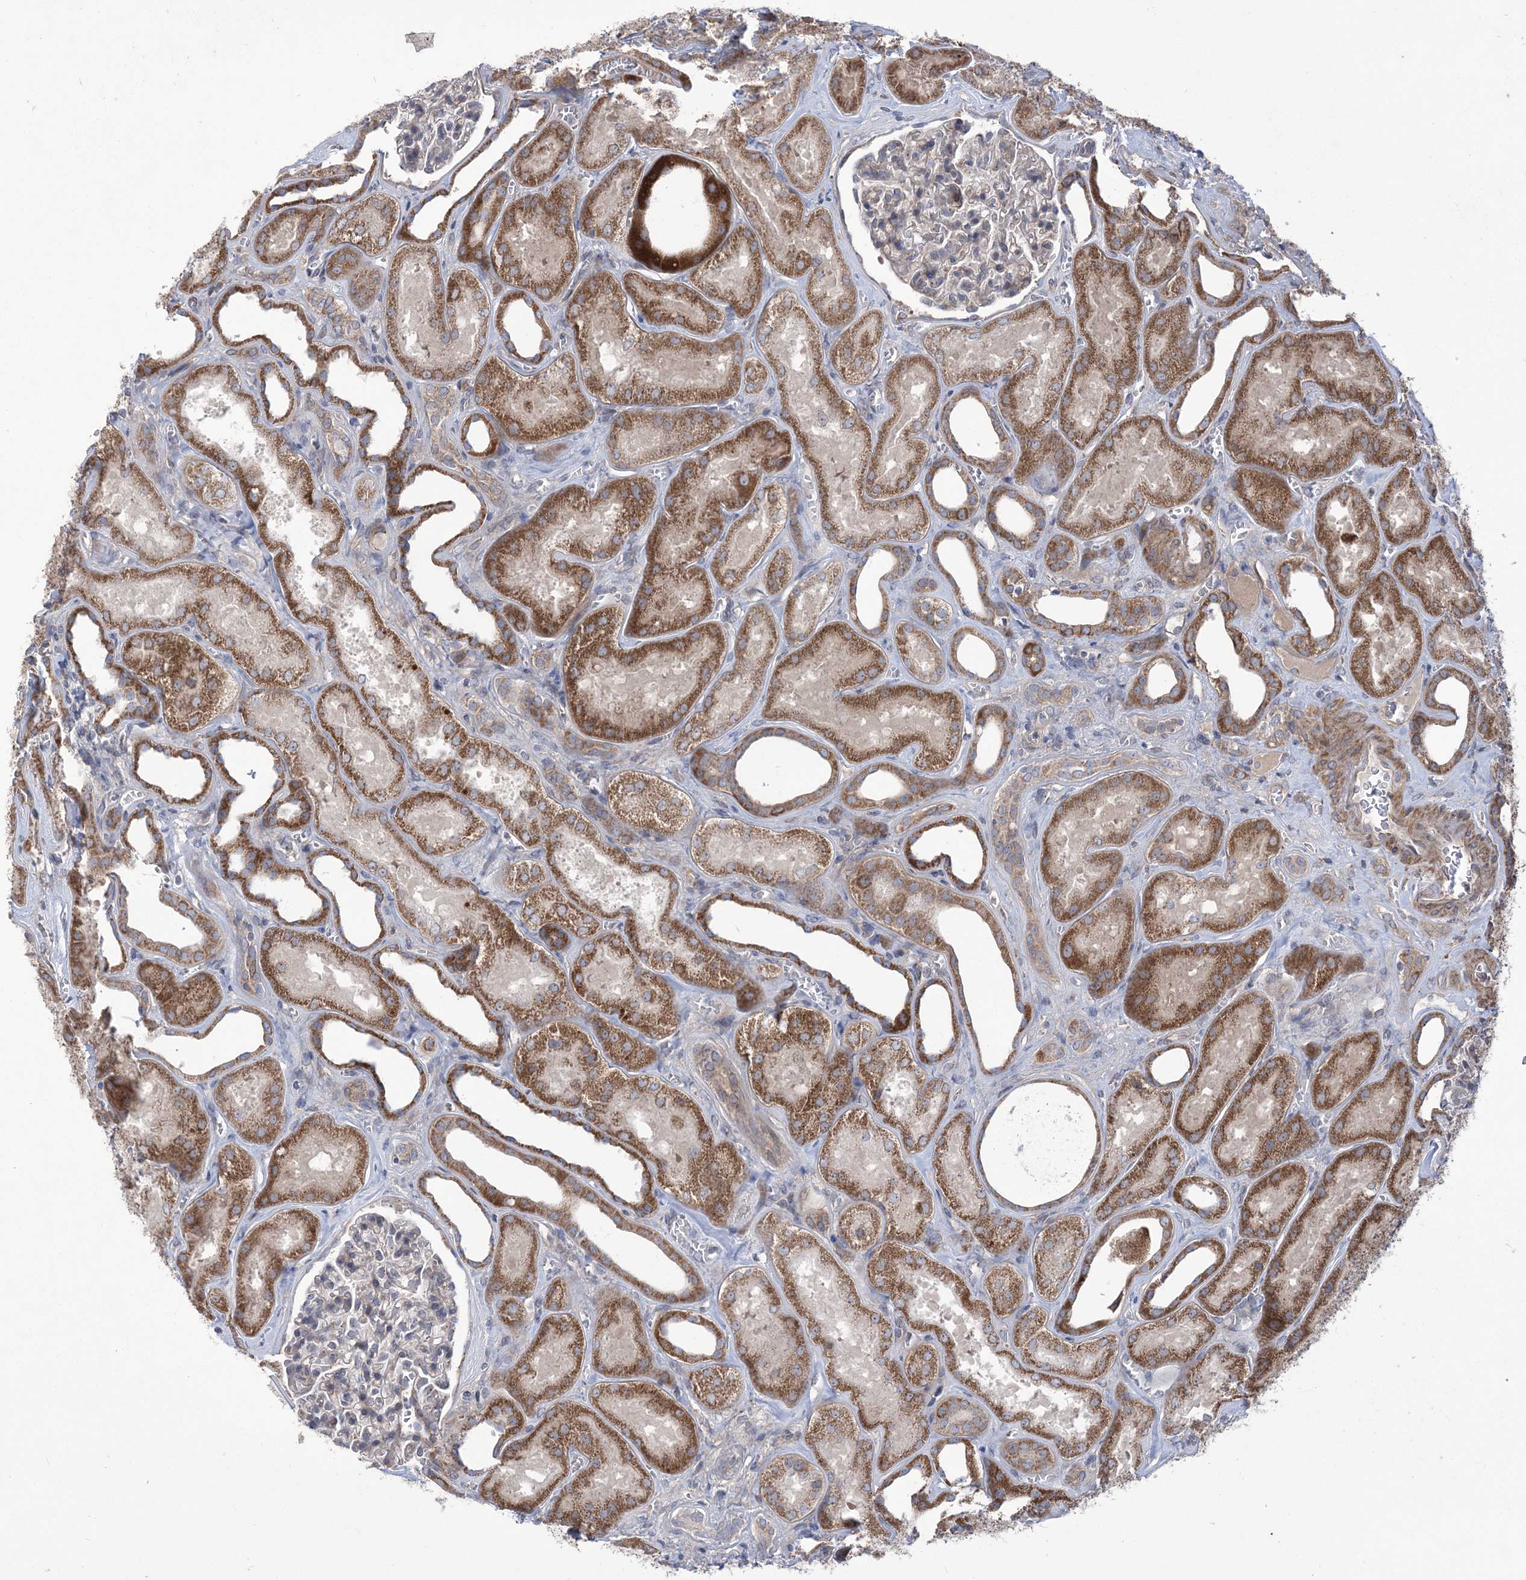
{"staining": {"intensity": "weak", "quantity": "<25%", "location": "cytoplasmic/membranous"}, "tissue": "kidney", "cell_type": "Cells in glomeruli", "image_type": "normal", "snomed": [{"axis": "morphology", "description": "Normal tissue, NOS"}, {"axis": "morphology", "description": "Adenocarcinoma, NOS"}, {"axis": "topography", "description": "Kidney"}], "caption": "Immunohistochemistry of normal kidney shows no positivity in cells in glomeruli.", "gene": "MTRF1L", "patient": {"sex": "female", "age": 68}}